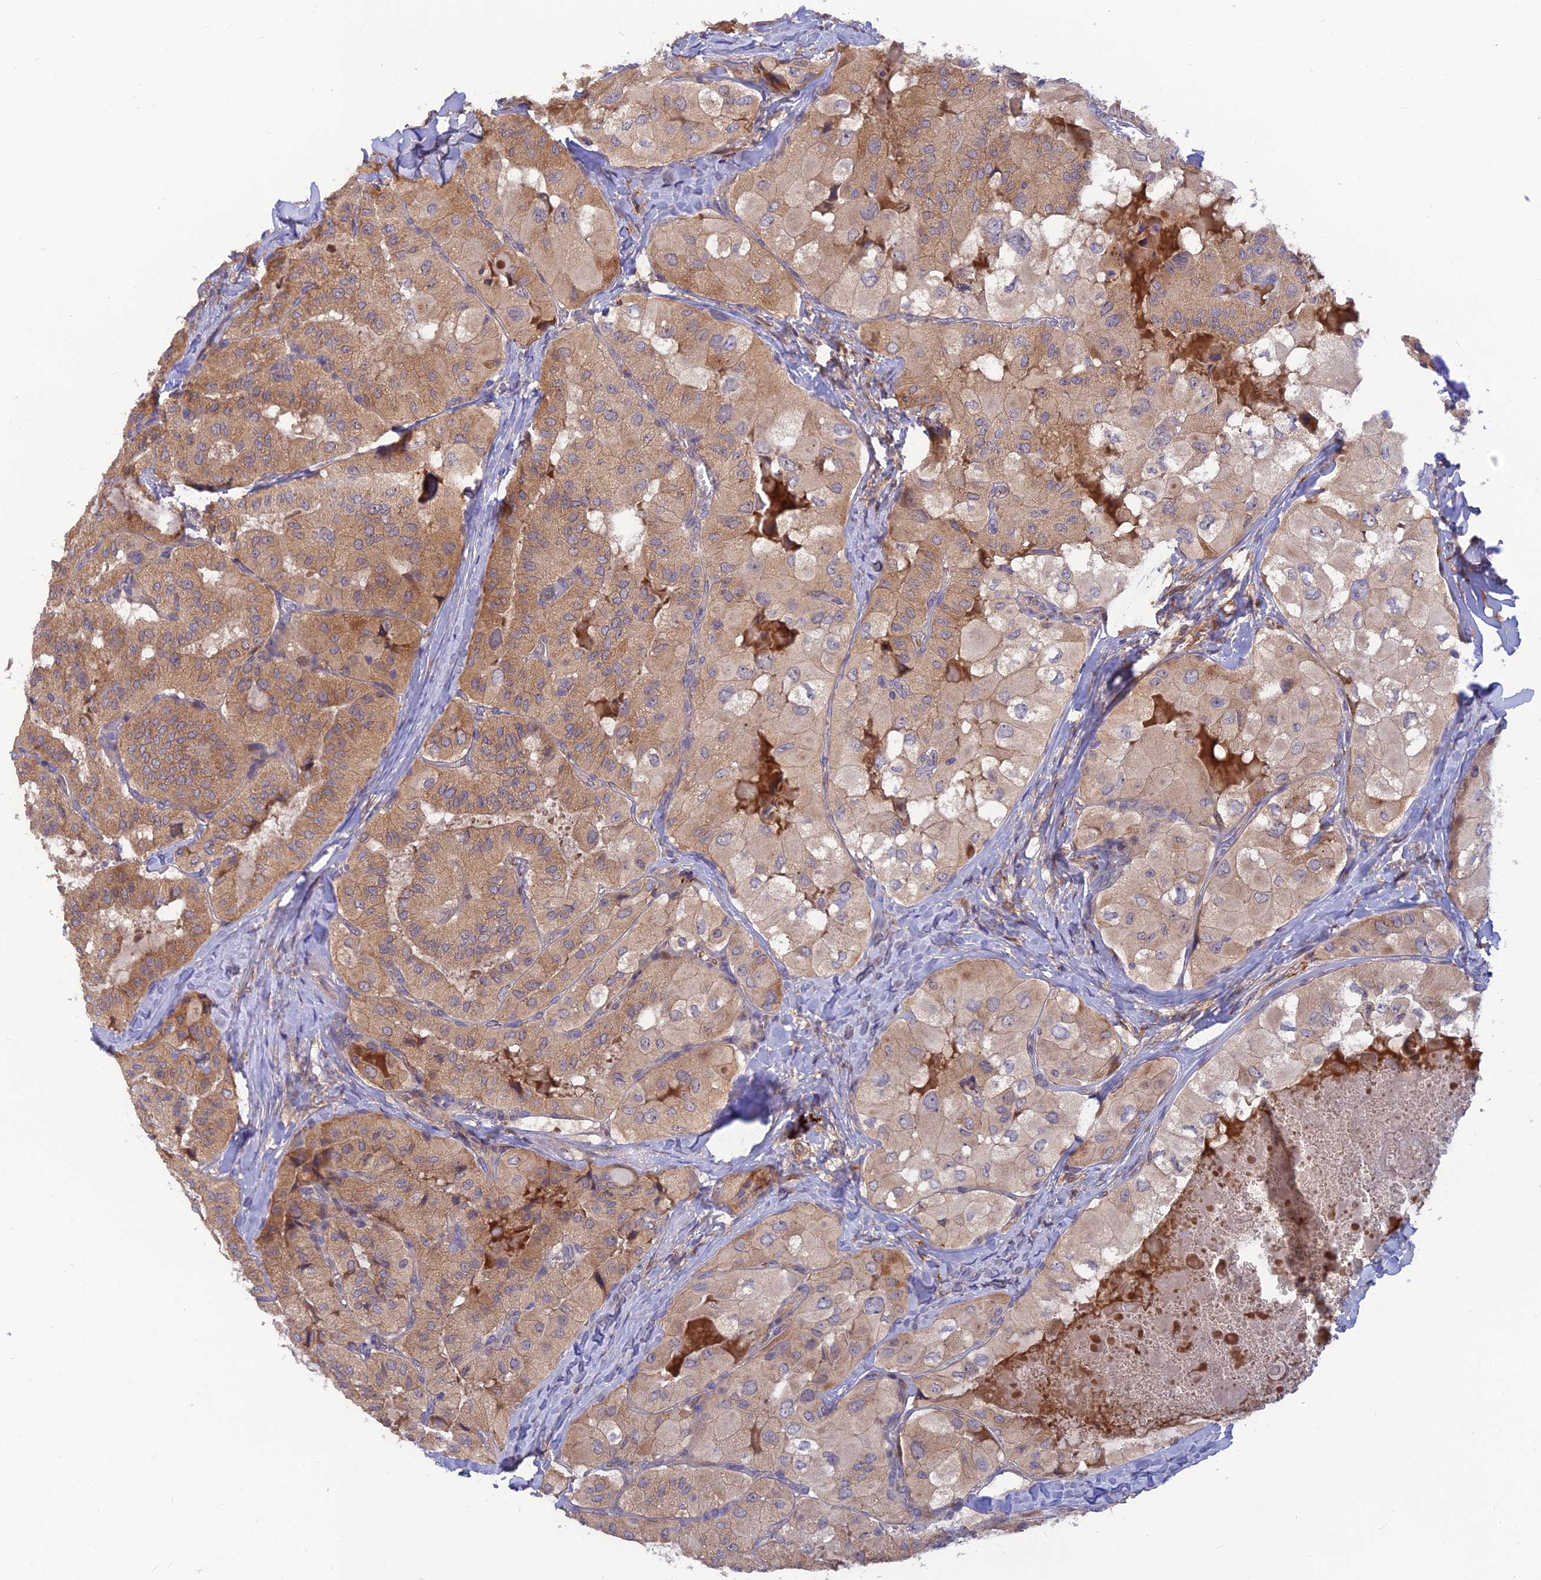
{"staining": {"intensity": "moderate", "quantity": "25%-75%", "location": "cytoplasmic/membranous"}, "tissue": "thyroid cancer", "cell_type": "Tumor cells", "image_type": "cancer", "snomed": [{"axis": "morphology", "description": "Normal tissue, NOS"}, {"axis": "morphology", "description": "Papillary adenocarcinoma, NOS"}, {"axis": "topography", "description": "Thyroid gland"}], "caption": "About 25%-75% of tumor cells in human thyroid cancer display moderate cytoplasmic/membranous protein positivity as visualized by brown immunohistochemical staining.", "gene": "FAM151B", "patient": {"sex": "female", "age": 59}}